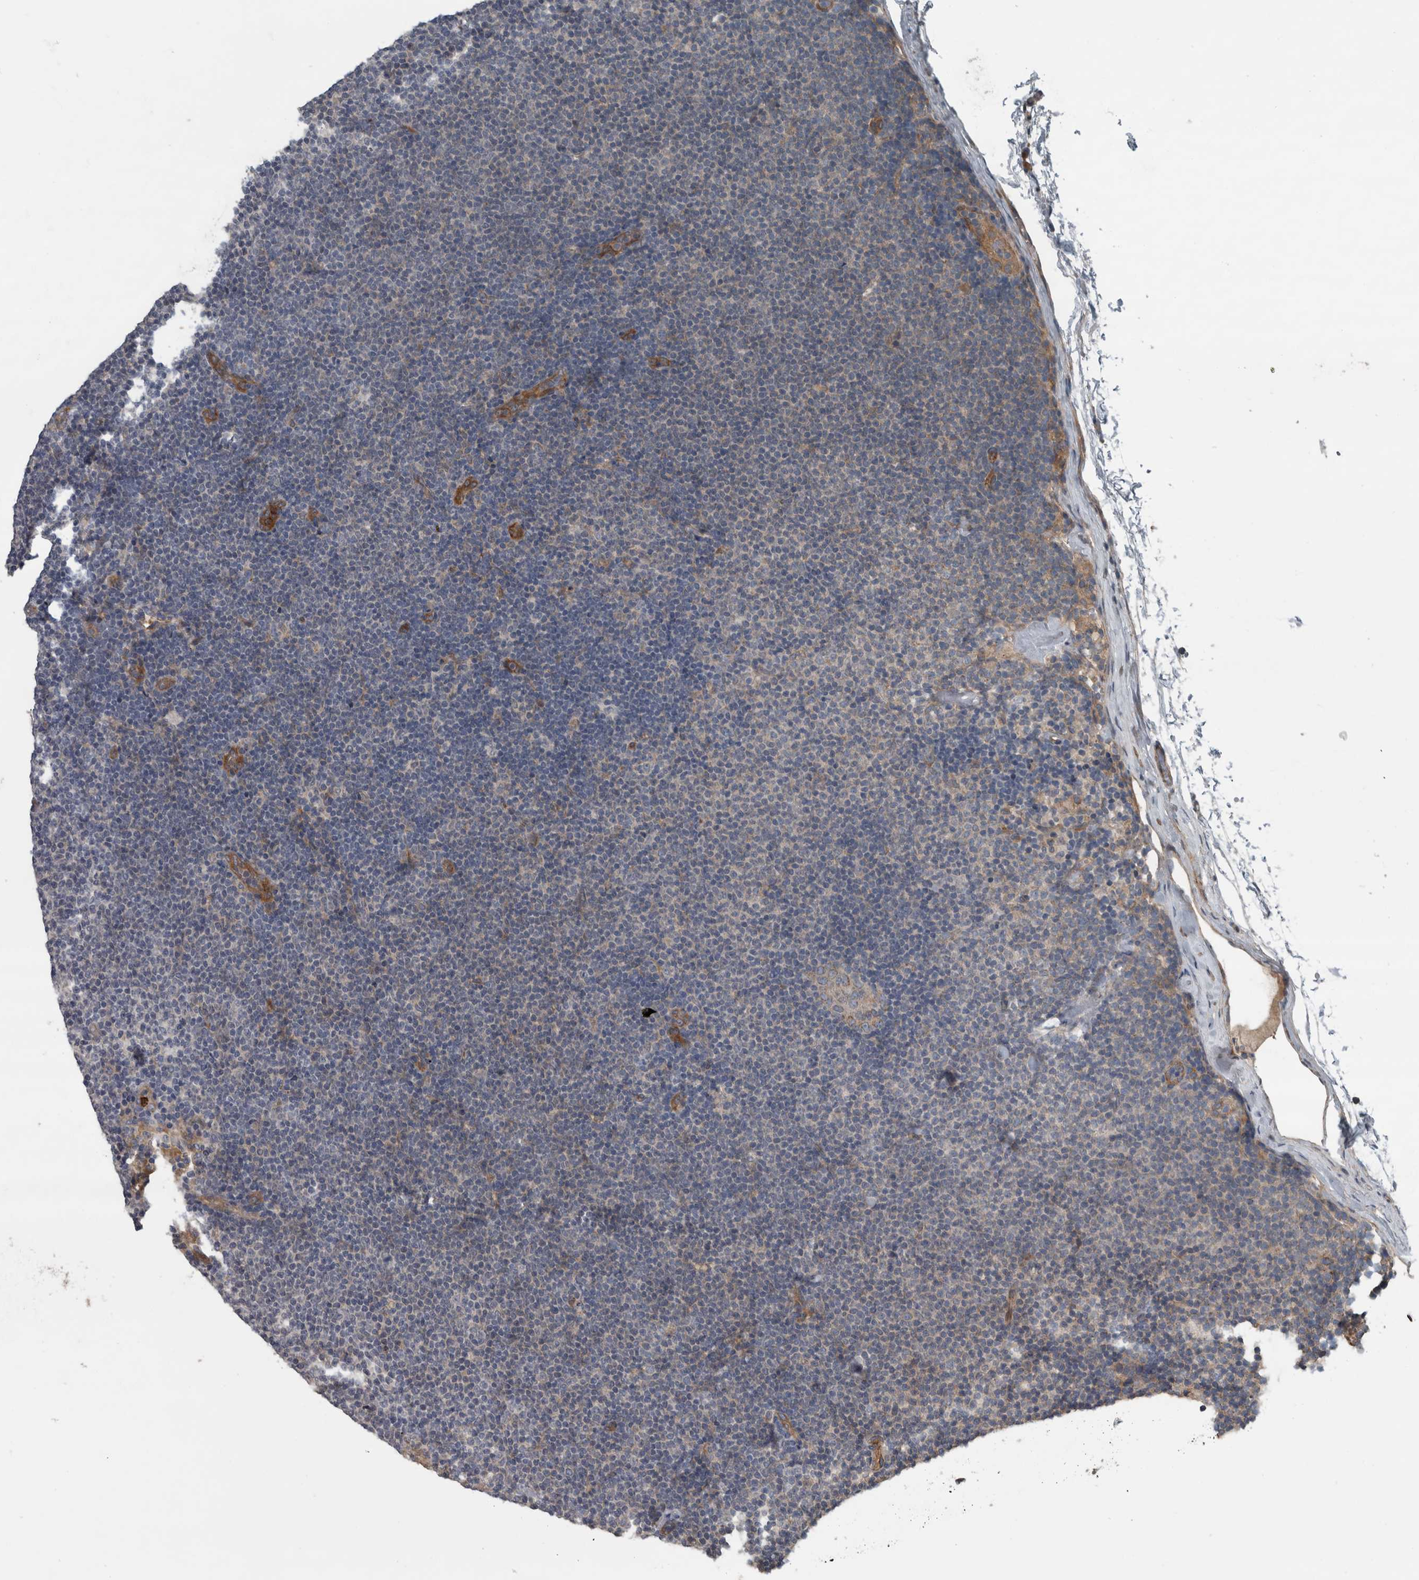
{"staining": {"intensity": "negative", "quantity": "none", "location": "none"}, "tissue": "lymphoma", "cell_type": "Tumor cells", "image_type": "cancer", "snomed": [{"axis": "morphology", "description": "Malignant lymphoma, non-Hodgkin's type, Low grade"}, {"axis": "topography", "description": "Lymph node"}], "caption": "A high-resolution photomicrograph shows IHC staining of lymphoma, which demonstrates no significant staining in tumor cells. Brightfield microscopy of immunohistochemistry stained with DAB (3,3'-diaminobenzidine) (brown) and hematoxylin (blue), captured at high magnification.", "gene": "EXOC8", "patient": {"sex": "female", "age": 53}}